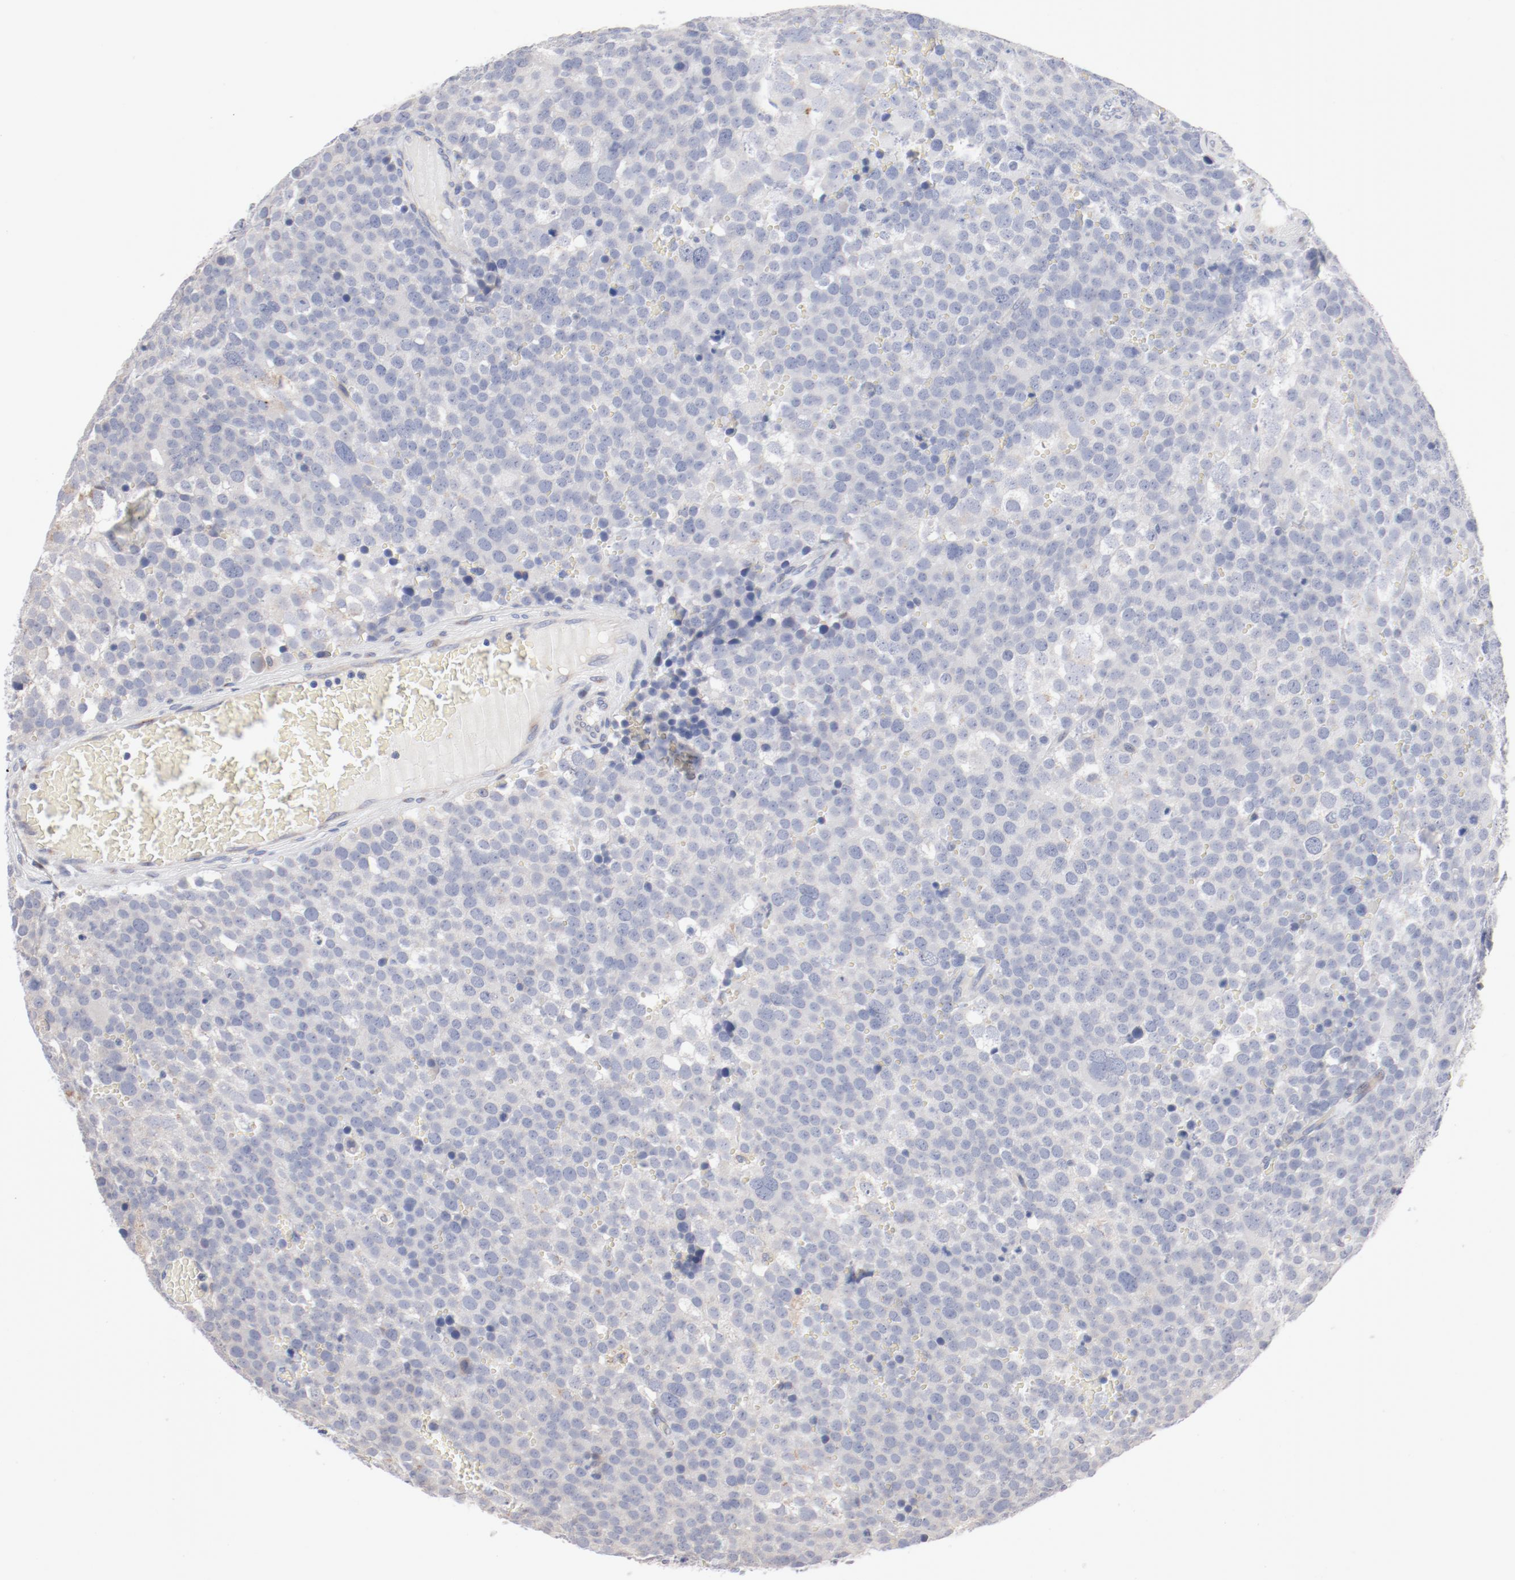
{"staining": {"intensity": "negative", "quantity": "none", "location": "none"}, "tissue": "testis cancer", "cell_type": "Tumor cells", "image_type": "cancer", "snomed": [{"axis": "morphology", "description": "Seminoma, NOS"}, {"axis": "topography", "description": "Testis"}], "caption": "Tumor cells are negative for brown protein staining in seminoma (testis).", "gene": "AK7", "patient": {"sex": "male", "age": 71}}